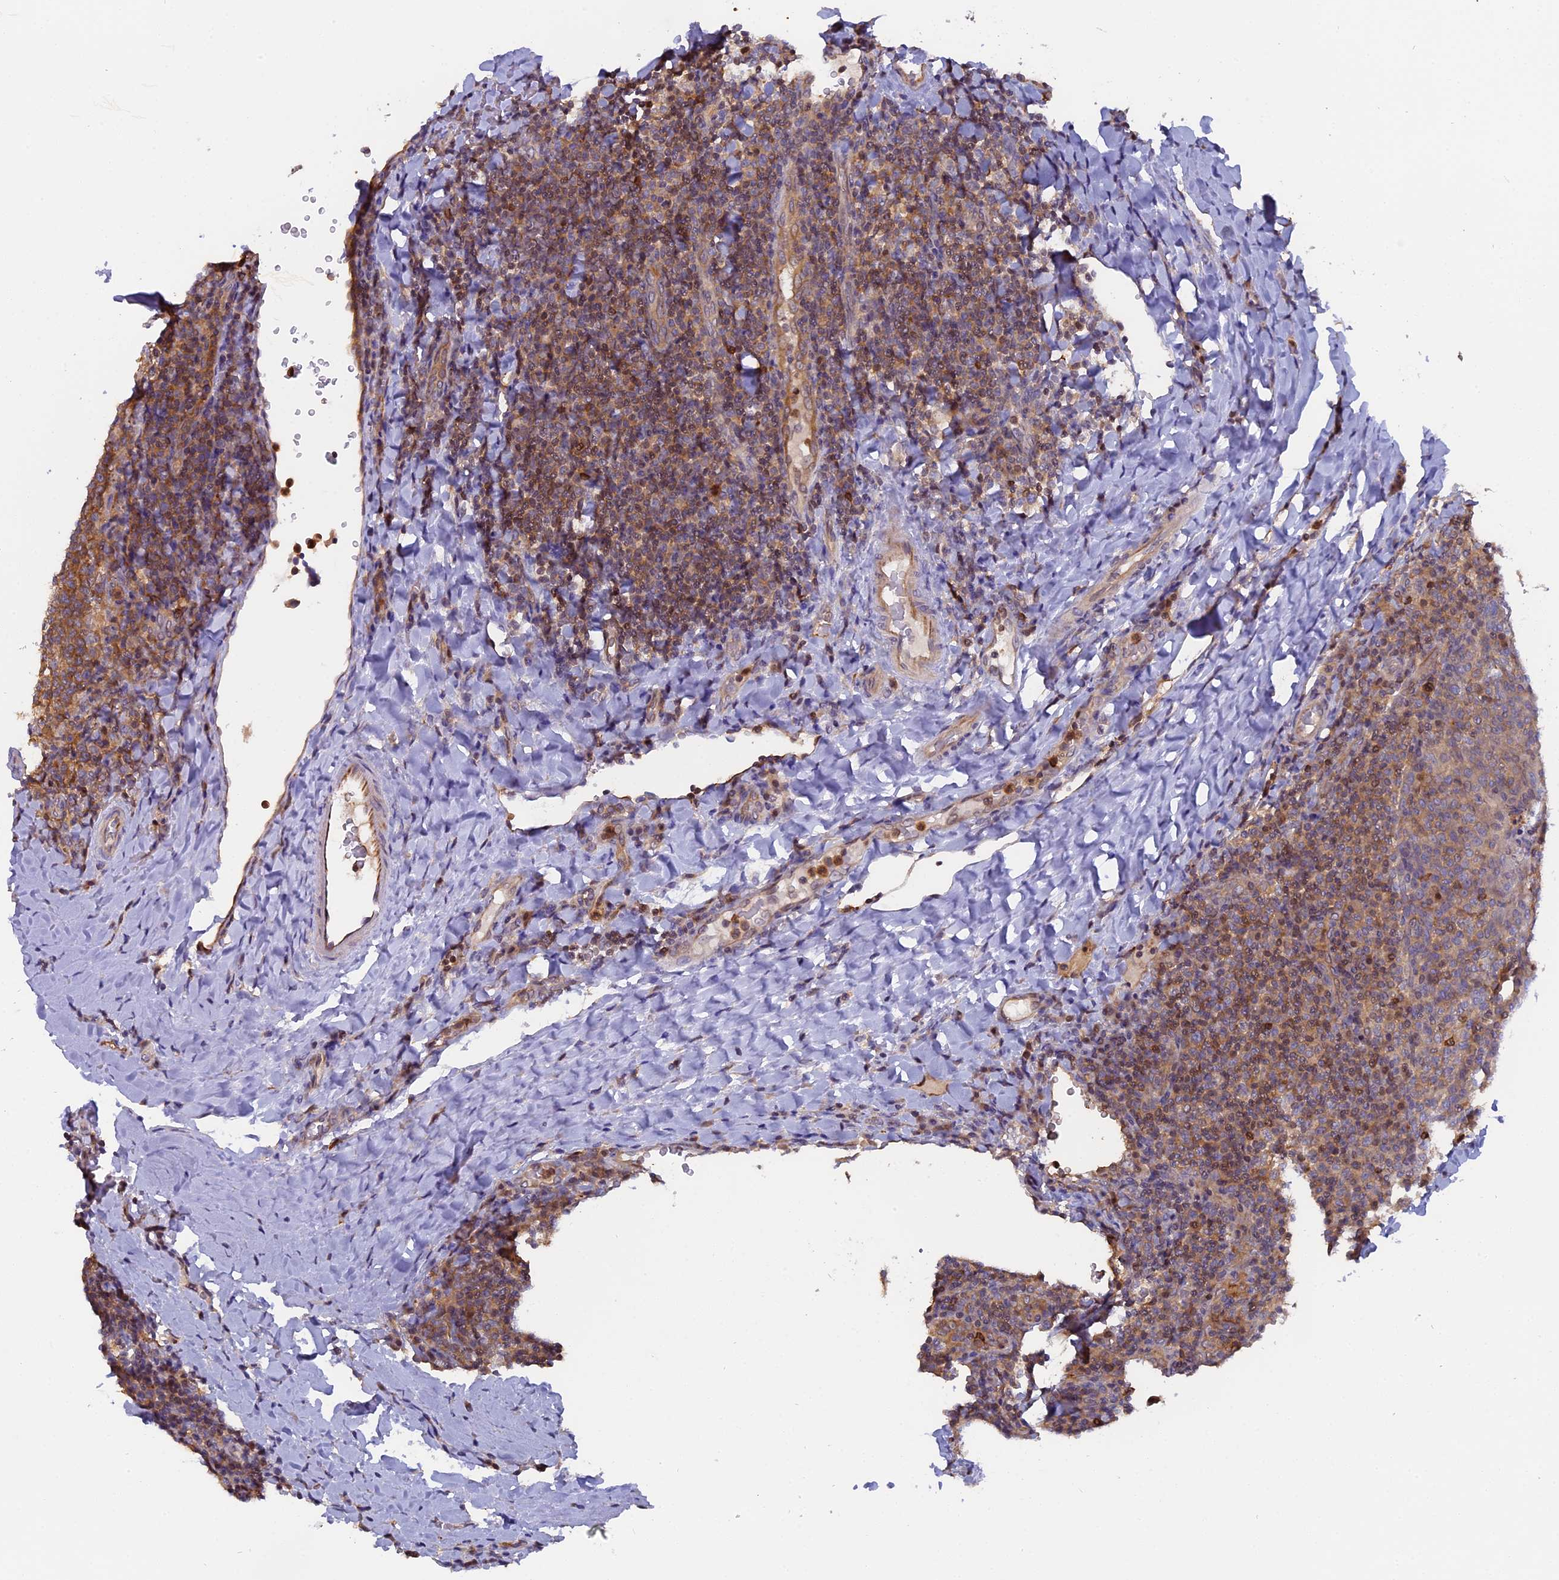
{"staining": {"intensity": "moderate", "quantity": ">75%", "location": "cytoplasmic/membranous"}, "tissue": "tonsil", "cell_type": "Germinal center cells", "image_type": "normal", "snomed": [{"axis": "morphology", "description": "Normal tissue, NOS"}, {"axis": "topography", "description": "Tonsil"}], "caption": "Brown immunohistochemical staining in normal tonsil displays moderate cytoplasmic/membranous expression in about >75% of germinal center cells. Immunohistochemistry (ihc) stains the protein in brown and the nuclei are stained blue.", "gene": "FAM118B", "patient": {"sex": "male", "age": 17}}